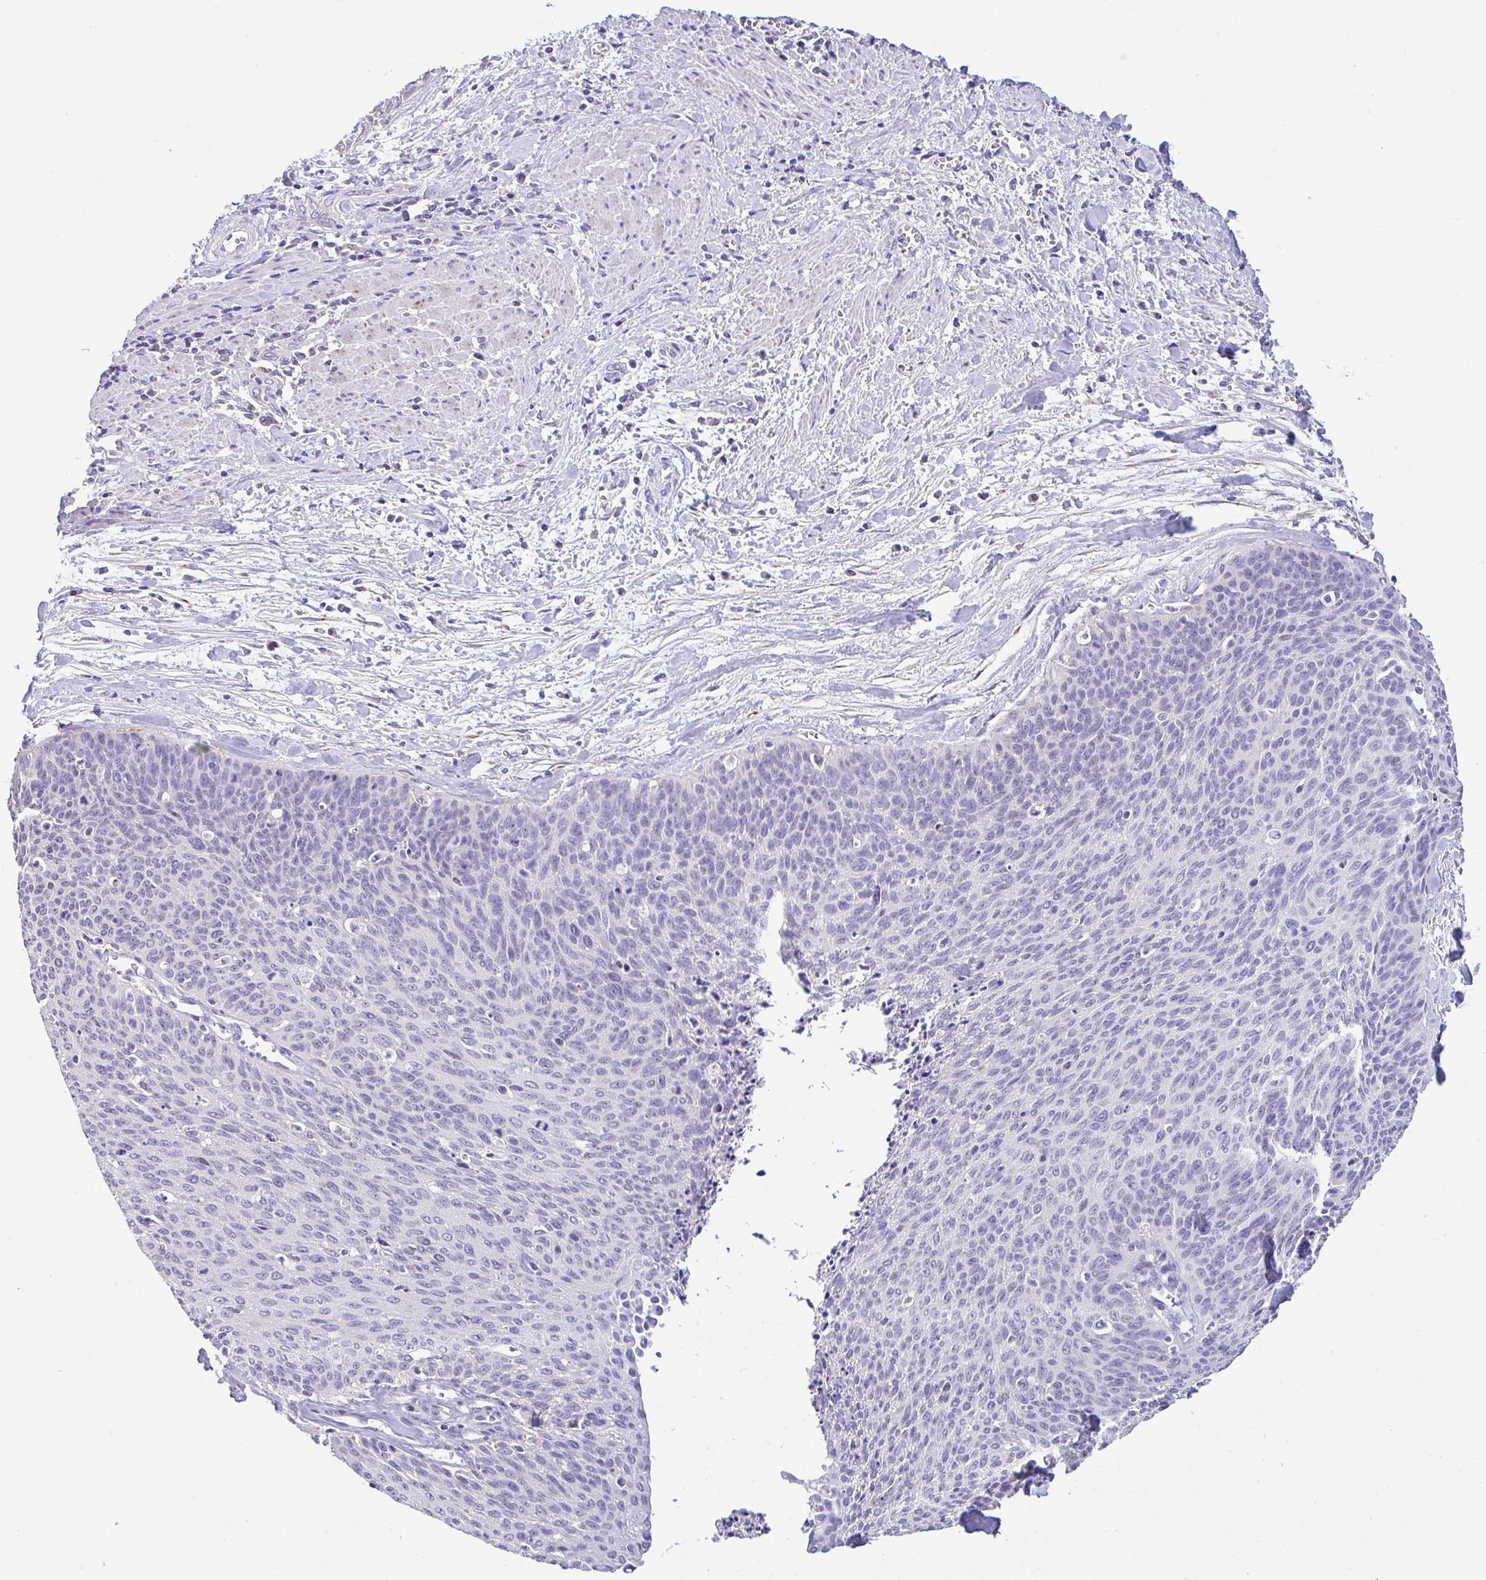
{"staining": {"intensity": "negative", "quantity": "none", "location": "none"}, "tissue": "cervical cancer", "cell_type": "Tumor cells", "image_type": "cancer", "snomed": [{"axis": "morphology", "description": "Squamous cell carcinoma, NOS"}, {"axis": "topography", "description": "Cervix"}], "caption": "Tumor cells are negative for protein expression in human cervical cancer.", "gene": "CTU1", "patient": {"sex": "female", "age": 55}}